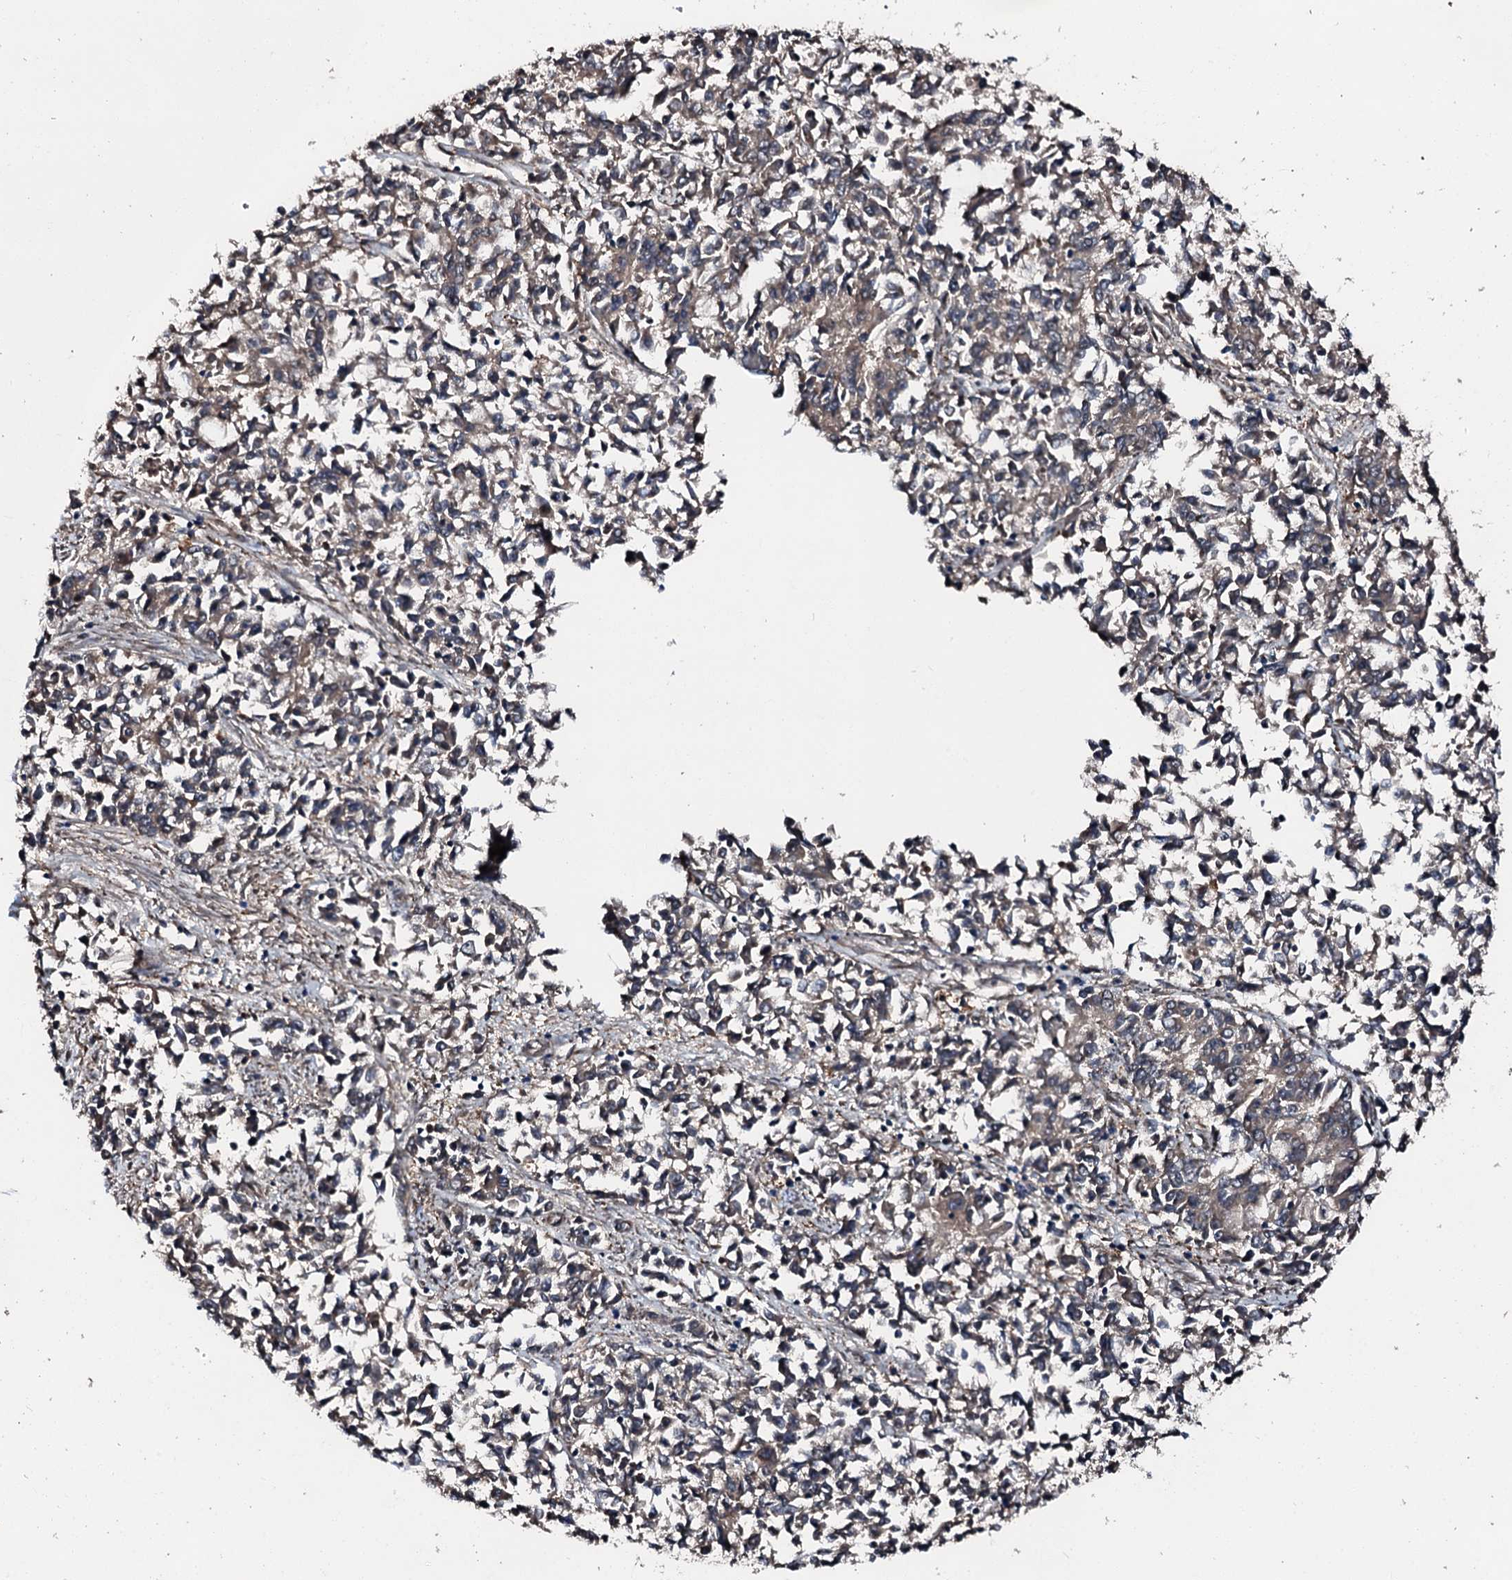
{"staining": {"intensity": "moderate", "quantity": ">75%", "location": "cytoplasmic/membranous"}, "tissue": "endometrial cancer", "cell_type": "Tumor cells", "image_type": "cancer", "snomed": [{"axis": "morphology", "description": "Adenocarcinoma, NOS"}, {"axis": "topography", "description": "Endometrium"}], "caption": "Immunohistochemistry (IHC) micrograph of human endometrial cancer (adenocarcinoma) stained for a protein (brown), which shows medium levels of moderate cytoplasmic/membranous staining in about >75% of tumor cells.", "gene": "FGD4", "patient": {"sex": "female", "age": 50}}